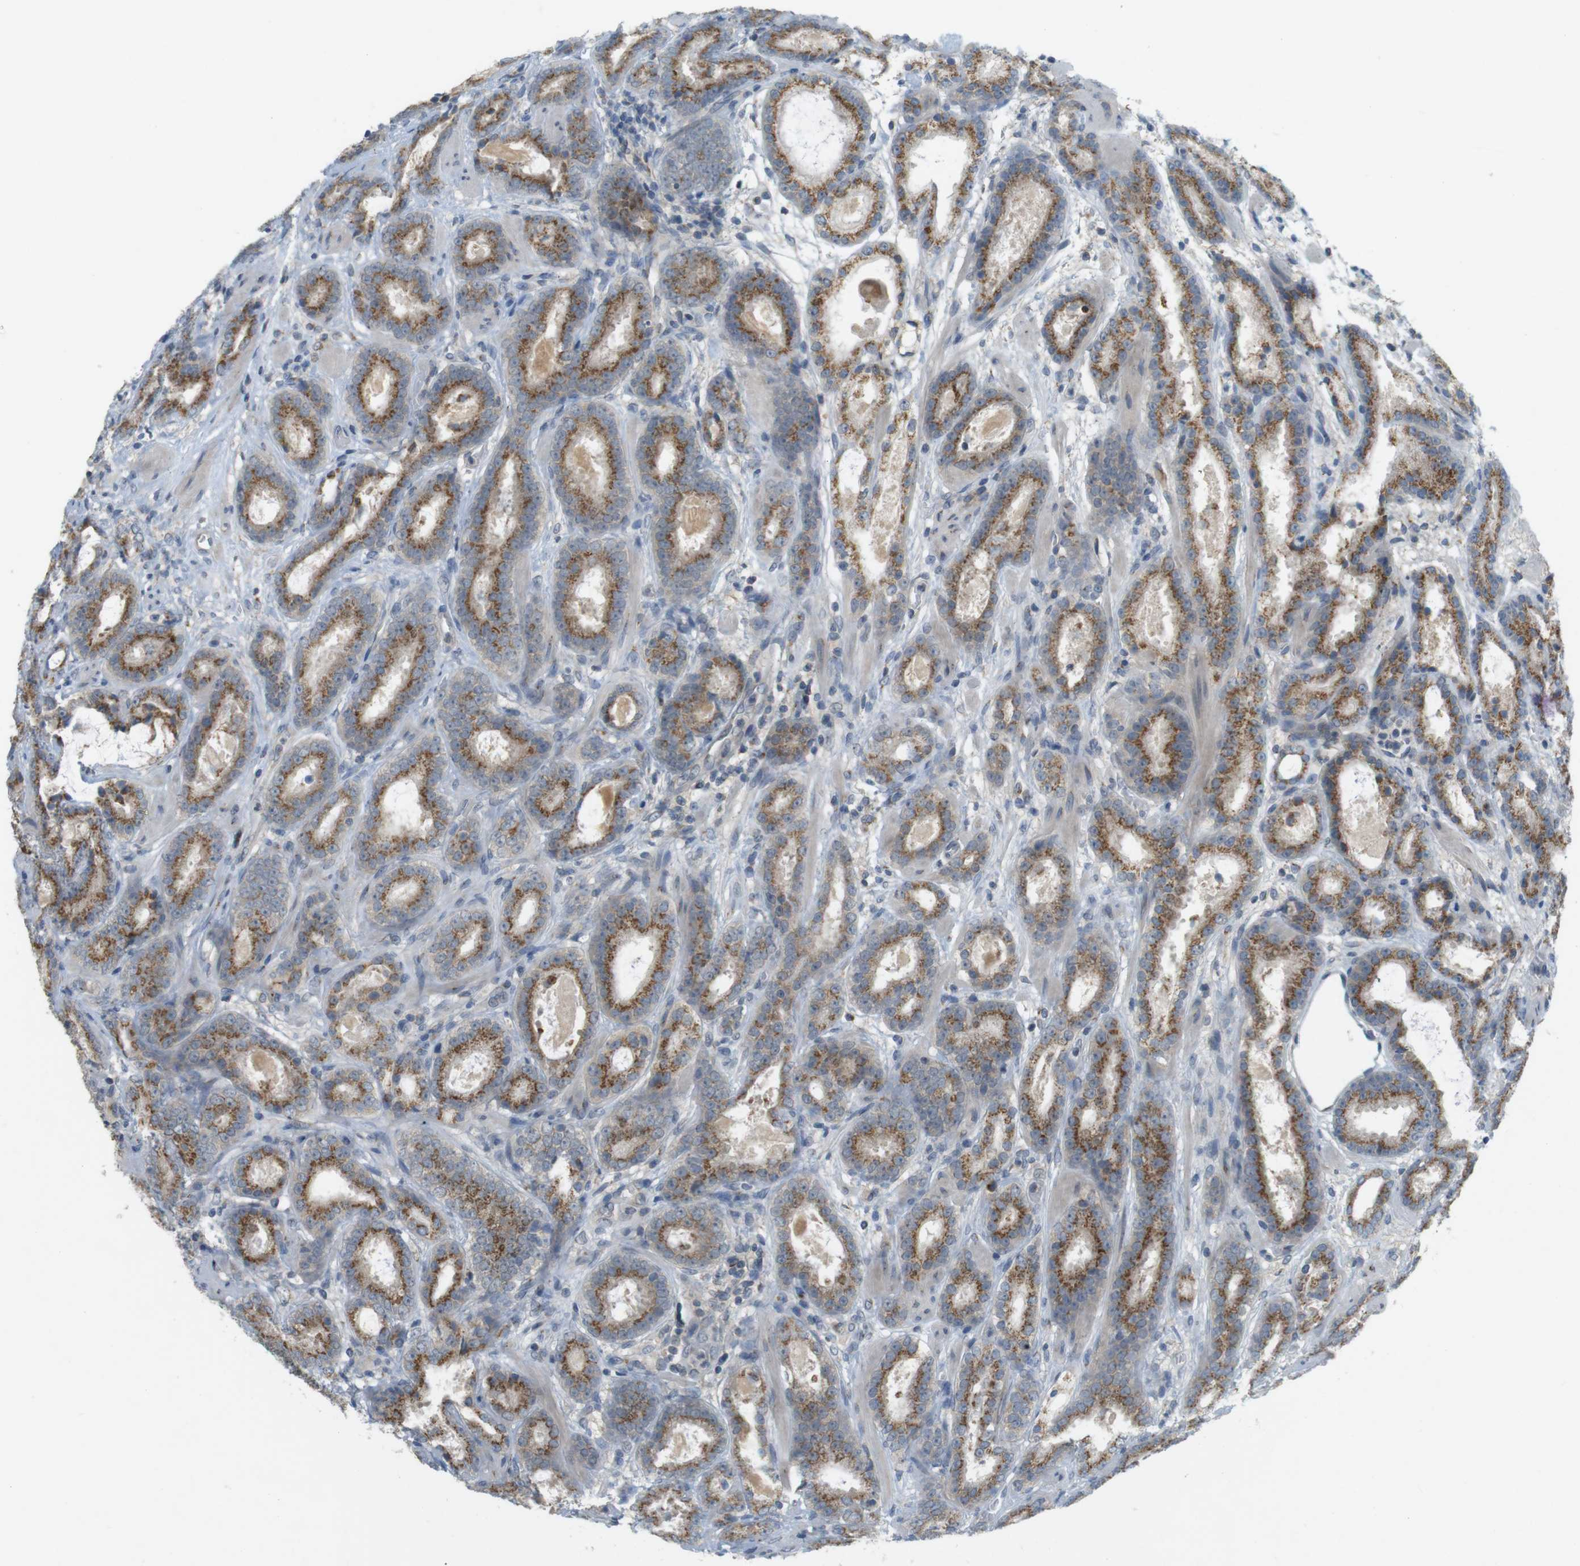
{"staining": {"intensity": "moderate", "quantity": ">75%", "location": "cytoplasmic/membranous"}, "tissue": "prostate cancer", "cell_type": "Tumor cells", "image_type": "cancer", "snomed": [{"axis": "morphology", "description": "Adenocarcinoma, Low grade"}, {"axis": "topography", "description": "Prostate"}], "caption": "Brown immunohistochemical staining in prostate low-grade adenocarcinoma displays moderate cytoplasmic/membranous positivity in about >75% of tumor cells.", "gene": "YIPF3", "patient": {"sex": "male", "age": 69}}